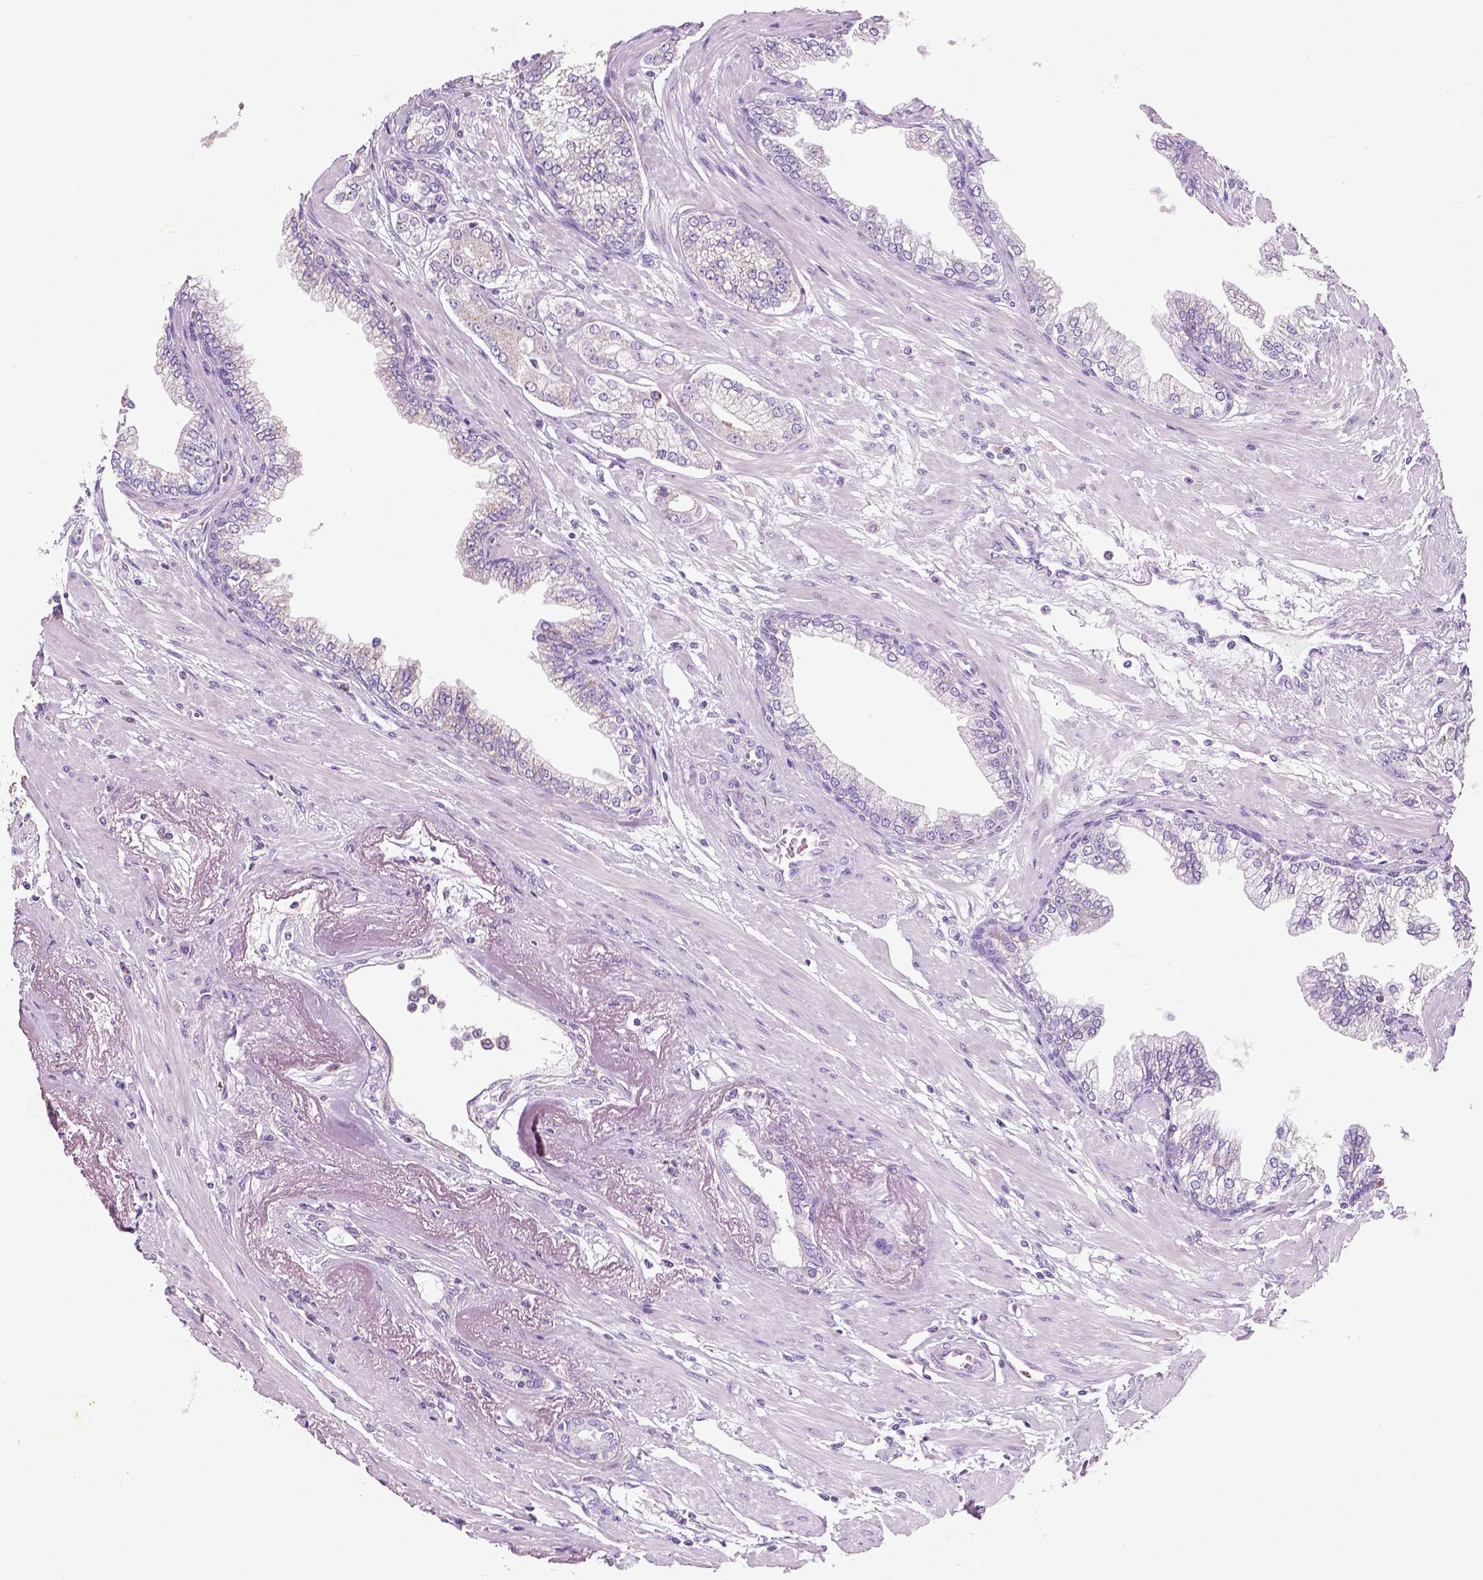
{"staining": {"intensity": "negative", "quantity": "none", "location": "none"}, "tissue": "prostate cancer", "cell_type": "Tumor cells", "image_type": "cancer", "snomed": [{"axis": "morphology", "description": "Adenocarcinoma, Low grade"}, {"axis": "topography", "description": "Prostate"}], "caption": "Immunohistochemistry (IHC) image of human adenocarcinoma (low-grade) (prostate) stained for a protein (brown), which exhibits no expression in tumor cells.", "gene": "CHODL", "patient": {"sex": "male", "age": 60}}